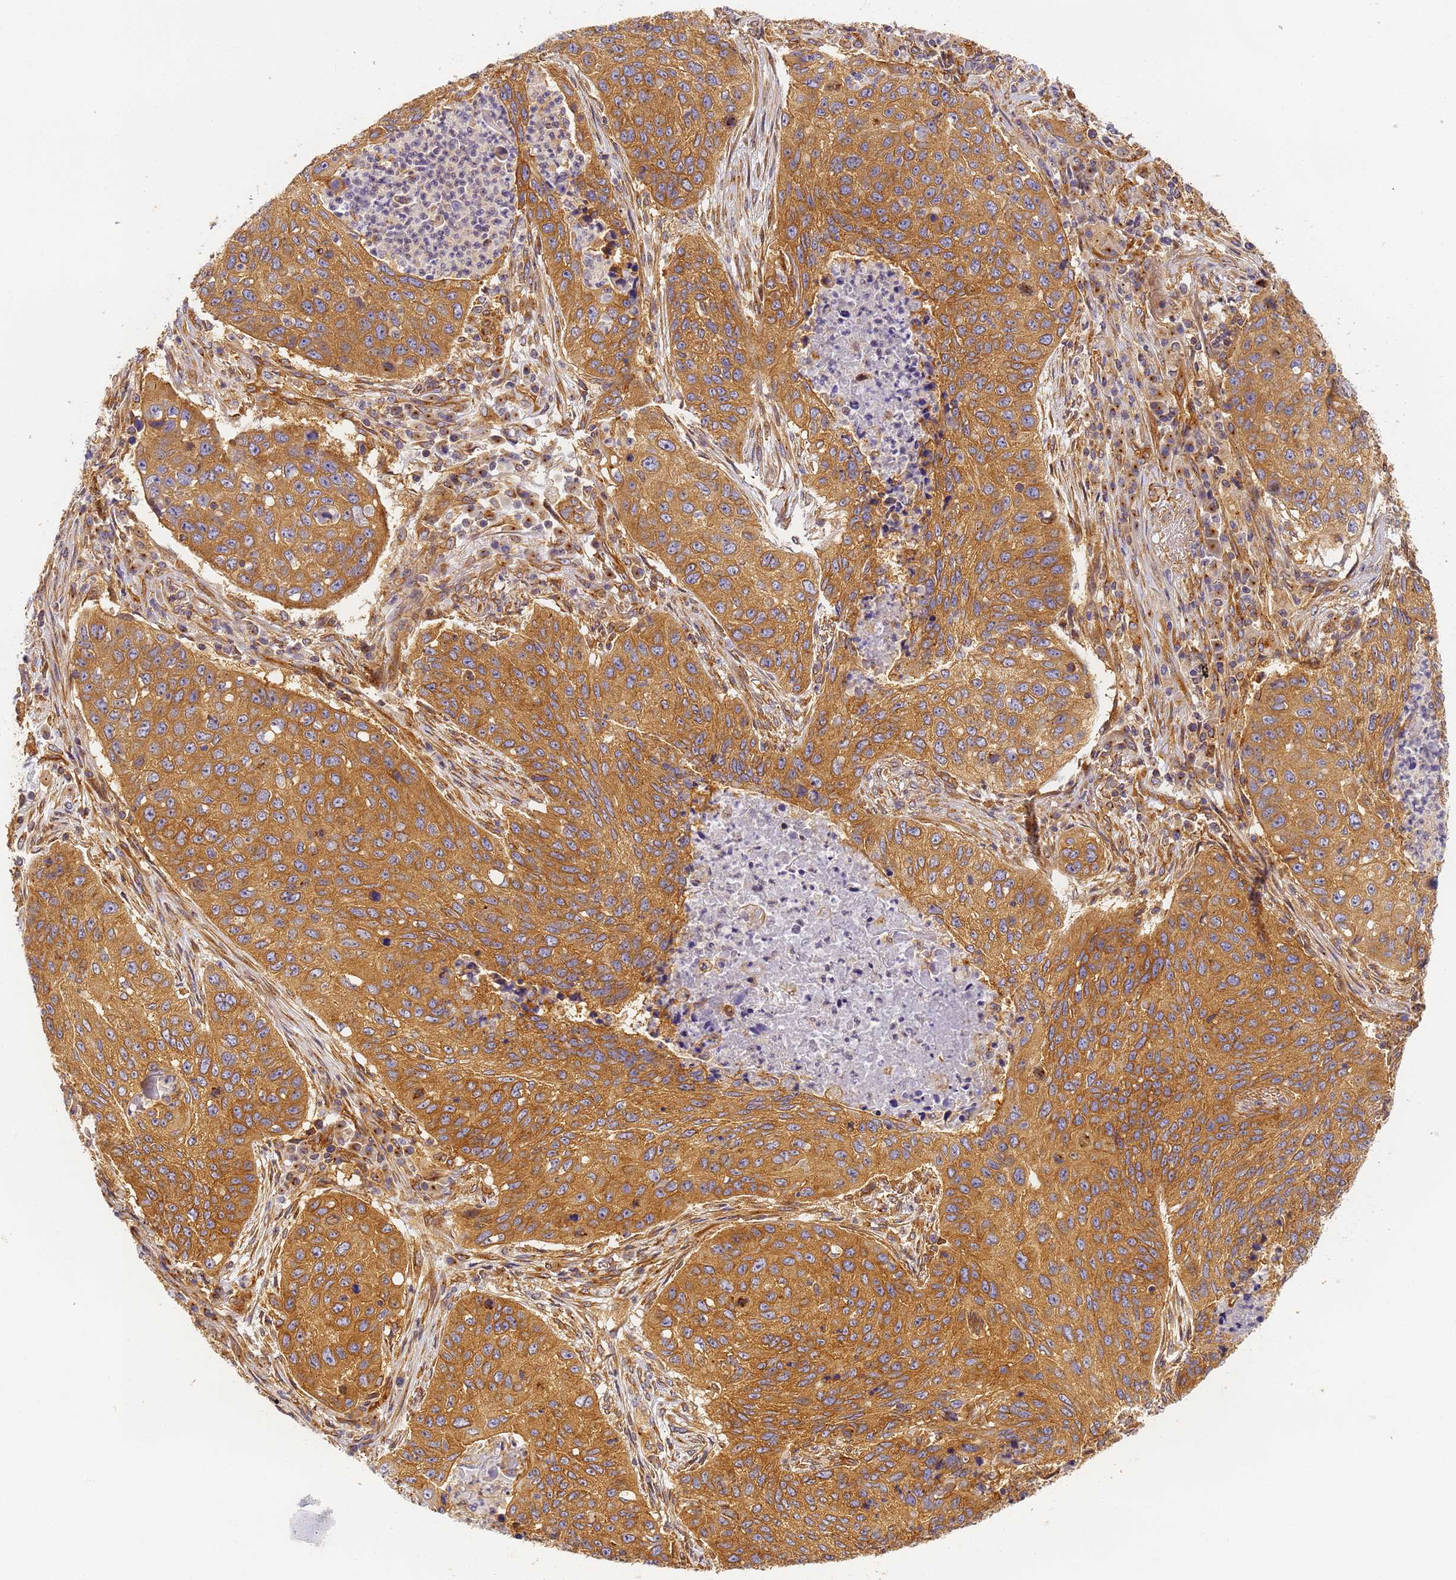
{"staining": {"intensity": "moderate", "quantity": ">75%", "location": "cytoplasmic/membranous"}, "tissue": "lung cancer", "cell_type": "Tumor cells", "image_type": "cancer", "snomed": [{"axis": "morphology", "description": "Squamous cell carcinoma, NOS"}, {"axis": "topography", "description": "Lung"}], "caption": "This is an image of immunohistochemistry staining of squamous cell carcinoma (lung), which shows moderate staining in the cytoplasmic/membranous of tumor cells.", "gene": "DYNC1I2", "patient": {"sex": "female", "age": 63}}